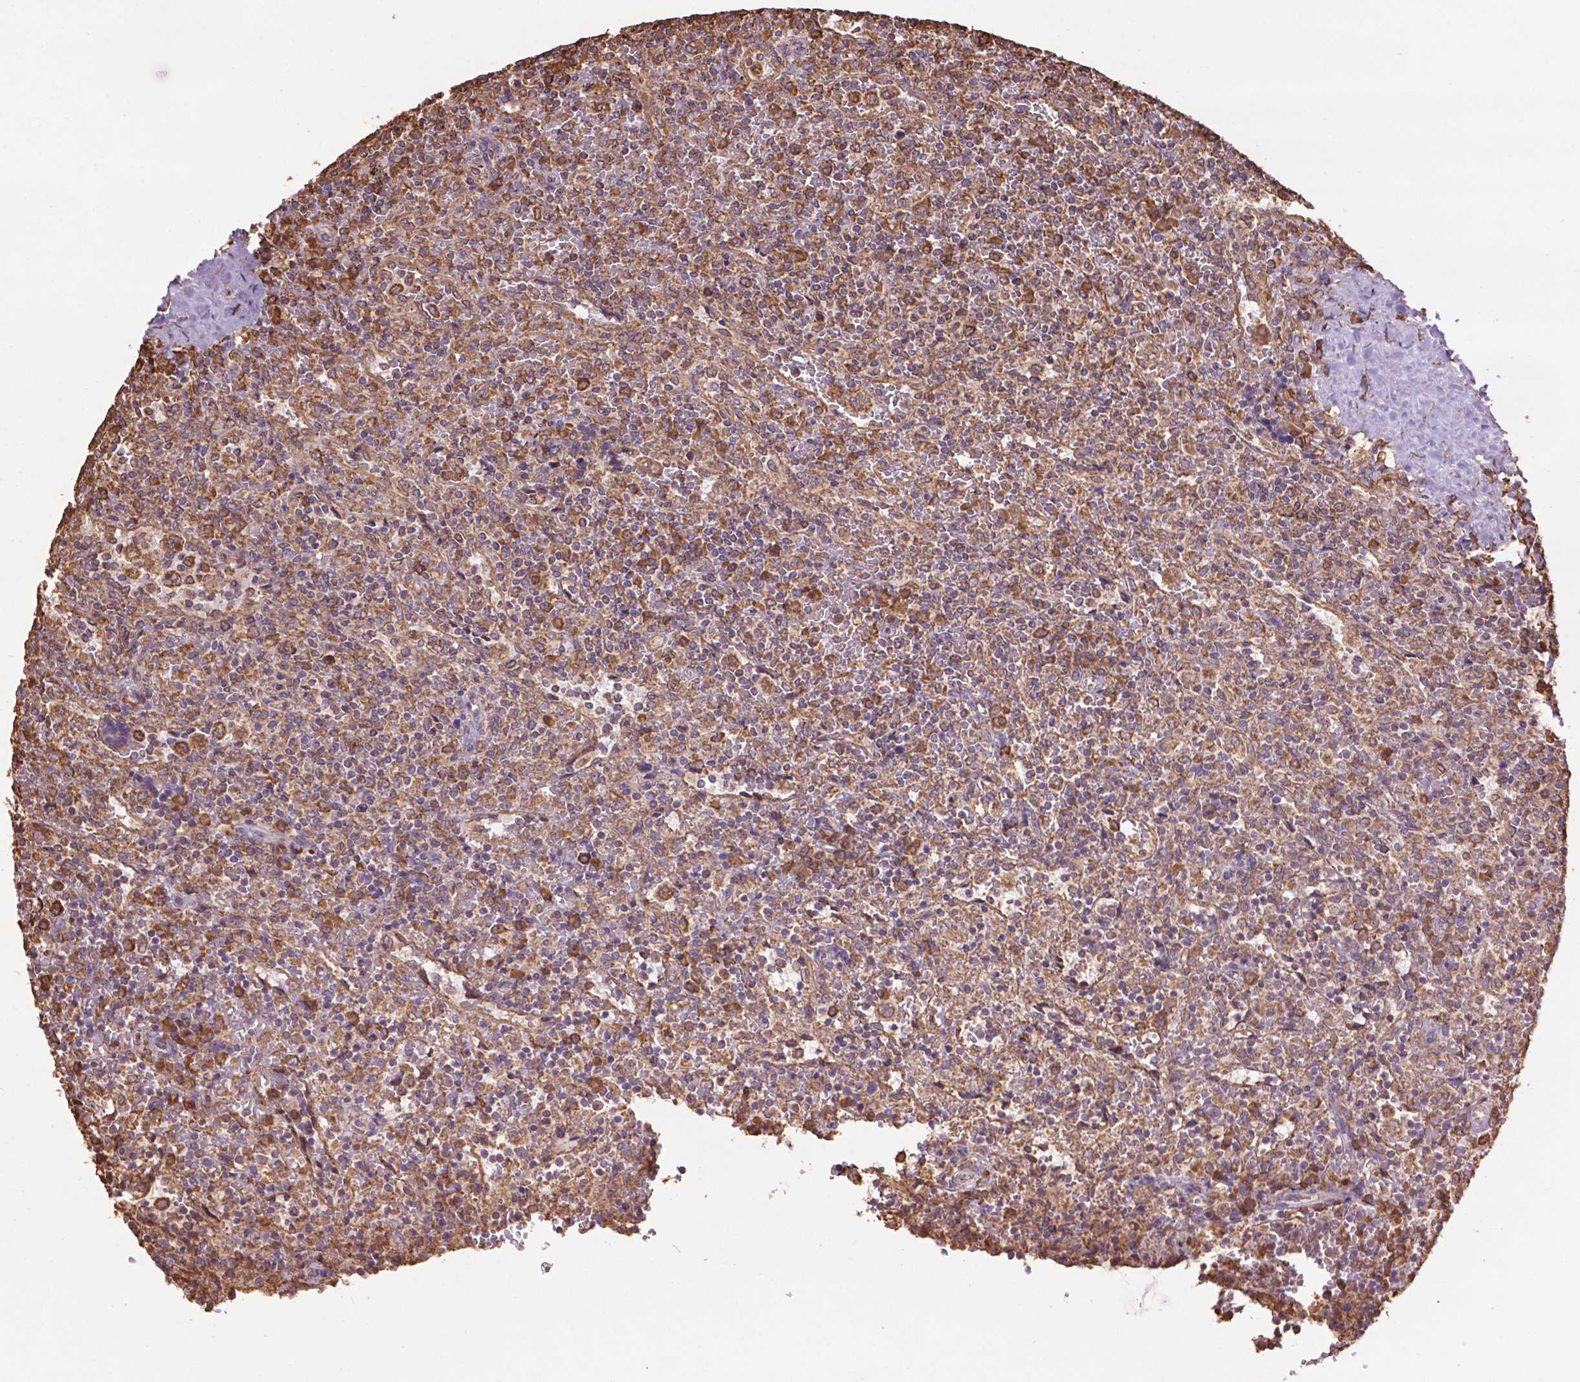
{"staining": {"intensity": "moderate", "quantity": "25%-75%", "location": "cytoplasmic/membranous"}, "tissue": "lymphoma", "cell_type": "Tumor cells", "image_type": "cancer", "snomed": [{"axis": "morphology", "description": "Malignant lymphoma, non-Hodgkin's type, Low grade"}, {"axis": "topography", "description": "Spleen"}], "caption": "Immunohistochemical staining of human lymphoma shows medium levels of moderate cytoplasmic/membranous protein expression in approximately 25%-75% of tumor cells. (DAB IHC, brown staining for protein, blue staining for nuclei).", "gene": "PPP2R5E", "patient": {"sex": "male", "age": 62}}